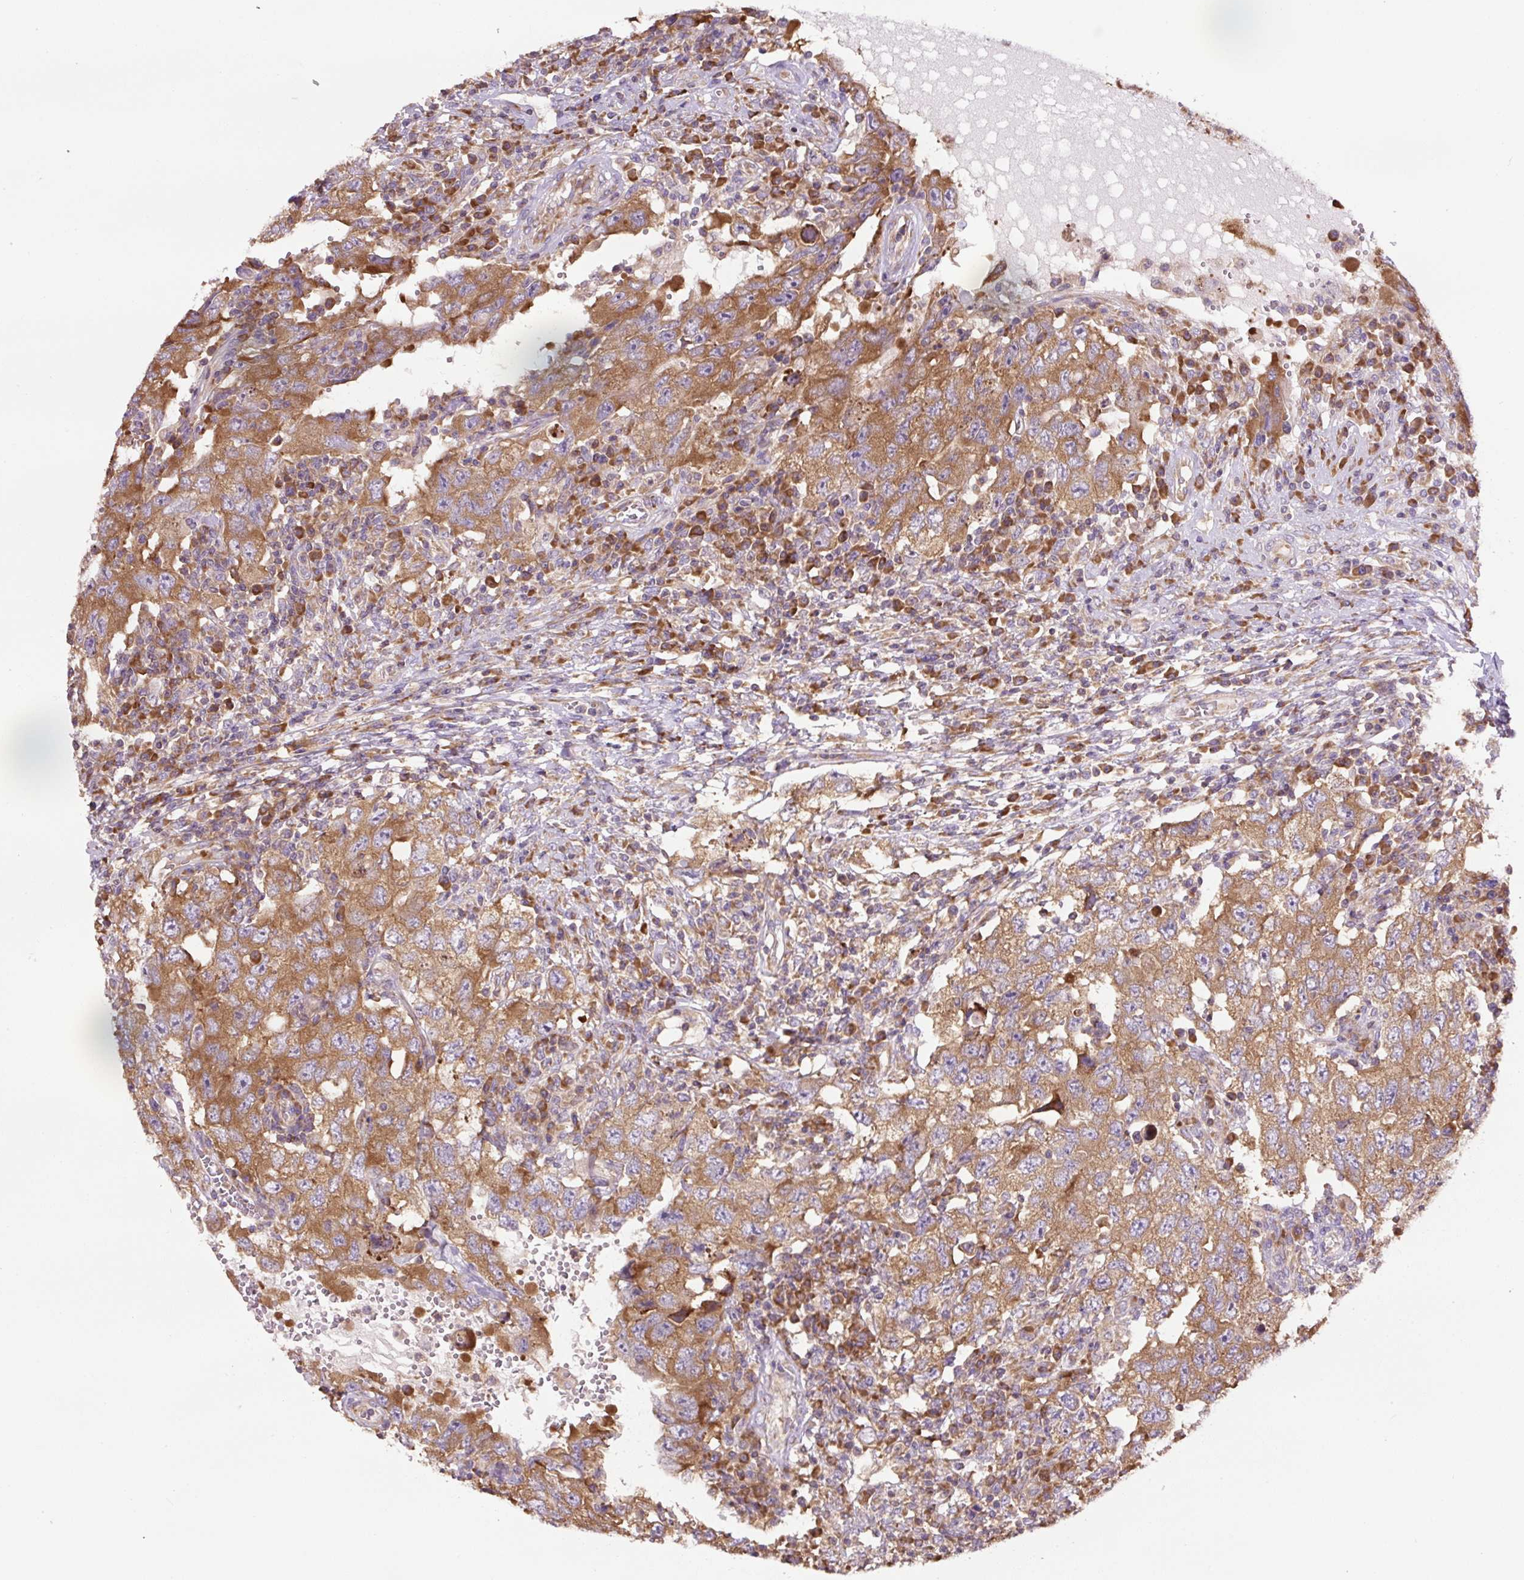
{"staining": {"intensity": "moderate", "quantity": ">75%", "location": "cytoplasmic/membranous"}, "tissue": "testis cancer", "cell_type": "Tumor cells", "image_type": "cancer", "snomed": [{"axis": "morphology", "description": "Carcinoma, Embryonal, NOS"}, {"axis": "topography", "description": "Testis"}], "caption": "Immunohistochemistry (IHC) image of testis cancer (embryonal carcinoma) stained for a protein (brown), which reveals medium levels of moderate cytoplasmic/membranous expression in about >75% of tumor cells.", "gene": "RPS23", "patient": {"sex": "male", "age": 26}}